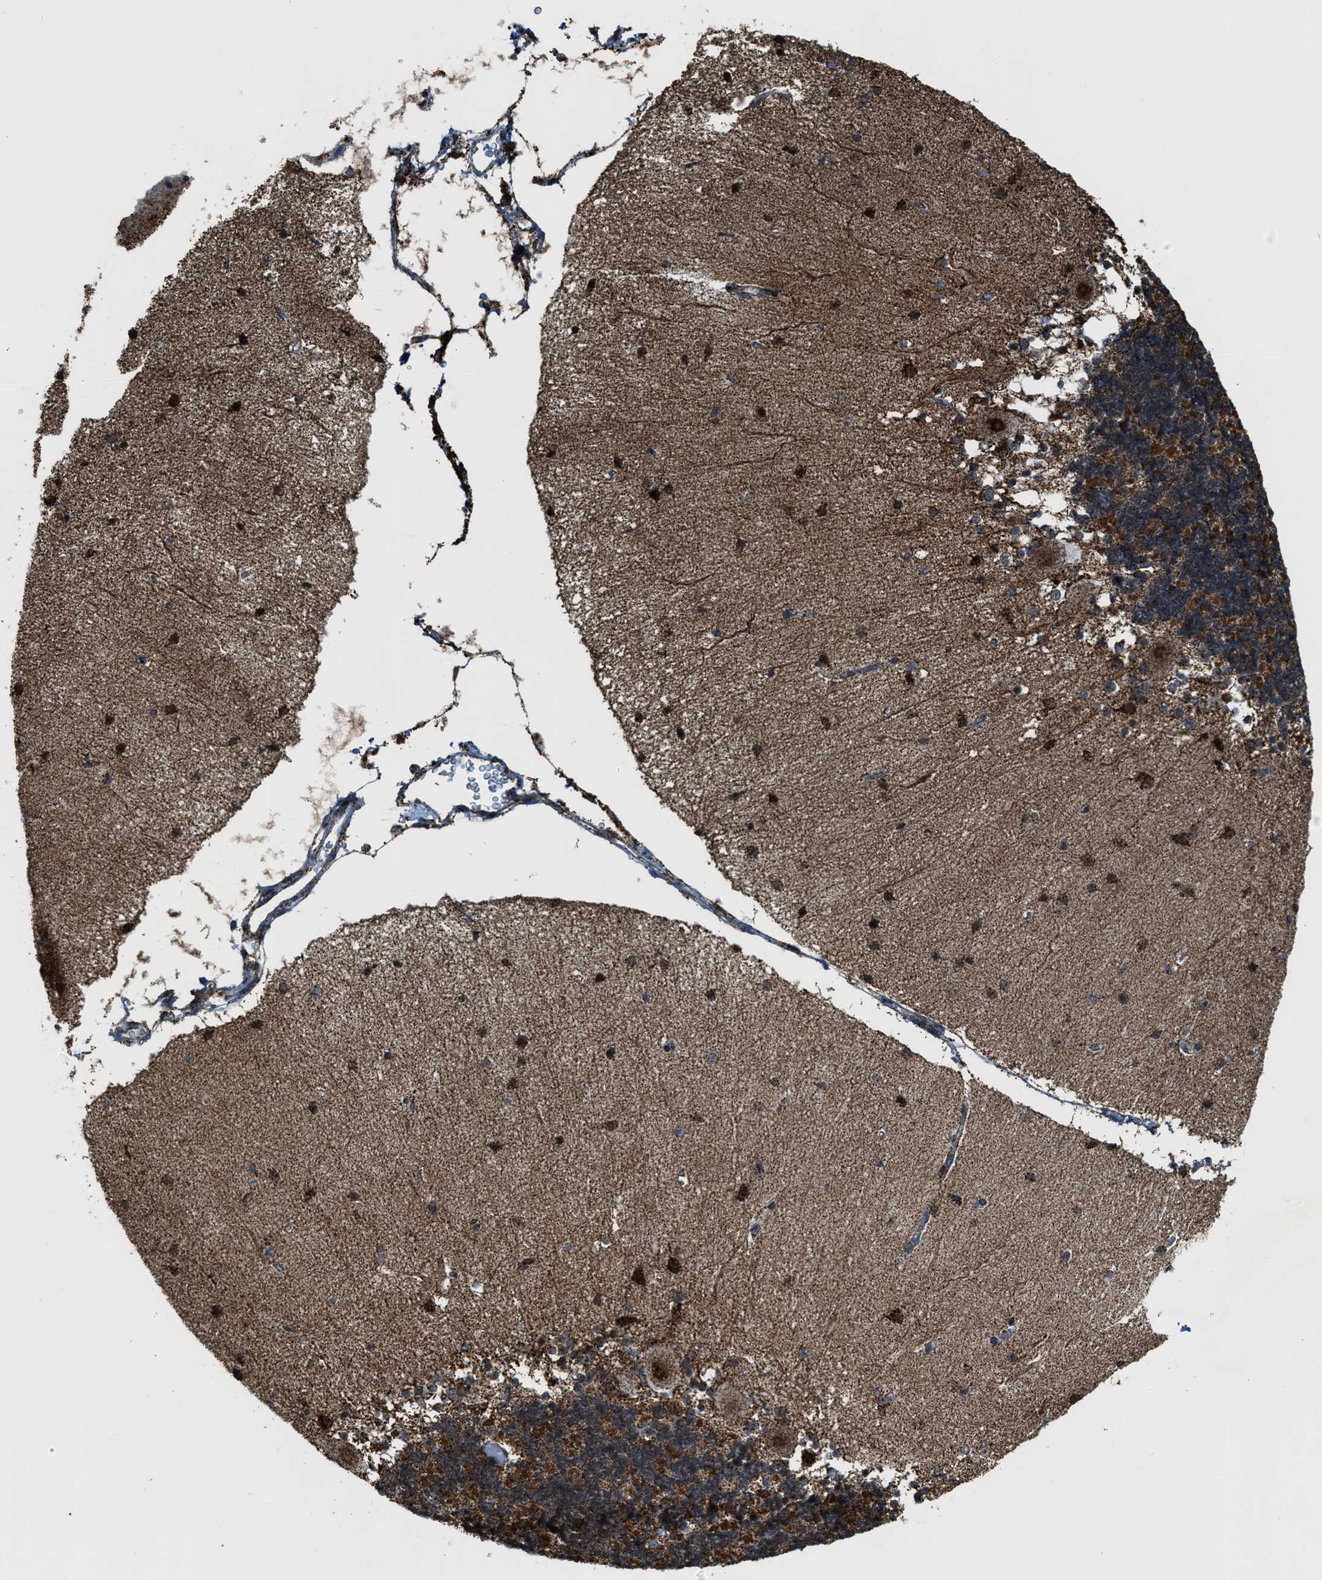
{"staining": {"intensity": "strong", "quantity": ">75%", "location": "cytoplasmic/membranous"}, "tissue": "cerebellum", "cell_type": "Cells in granular layer", "image_type": "normal", "snomed": [{"axis": "morphology", "description": "Normal tissue, NOS"}, {"axis": "topography", "description": "Cerebellum"}], "caption": "An image showing strong cytoplasmic/membranous staining in approximately >75% of cells in granular layer in unremarkable cerebellum, as visualized by brown immunohistochemical staining.", "gene": "HIBADH", "patient": {"sex": "female", "age": 54}}